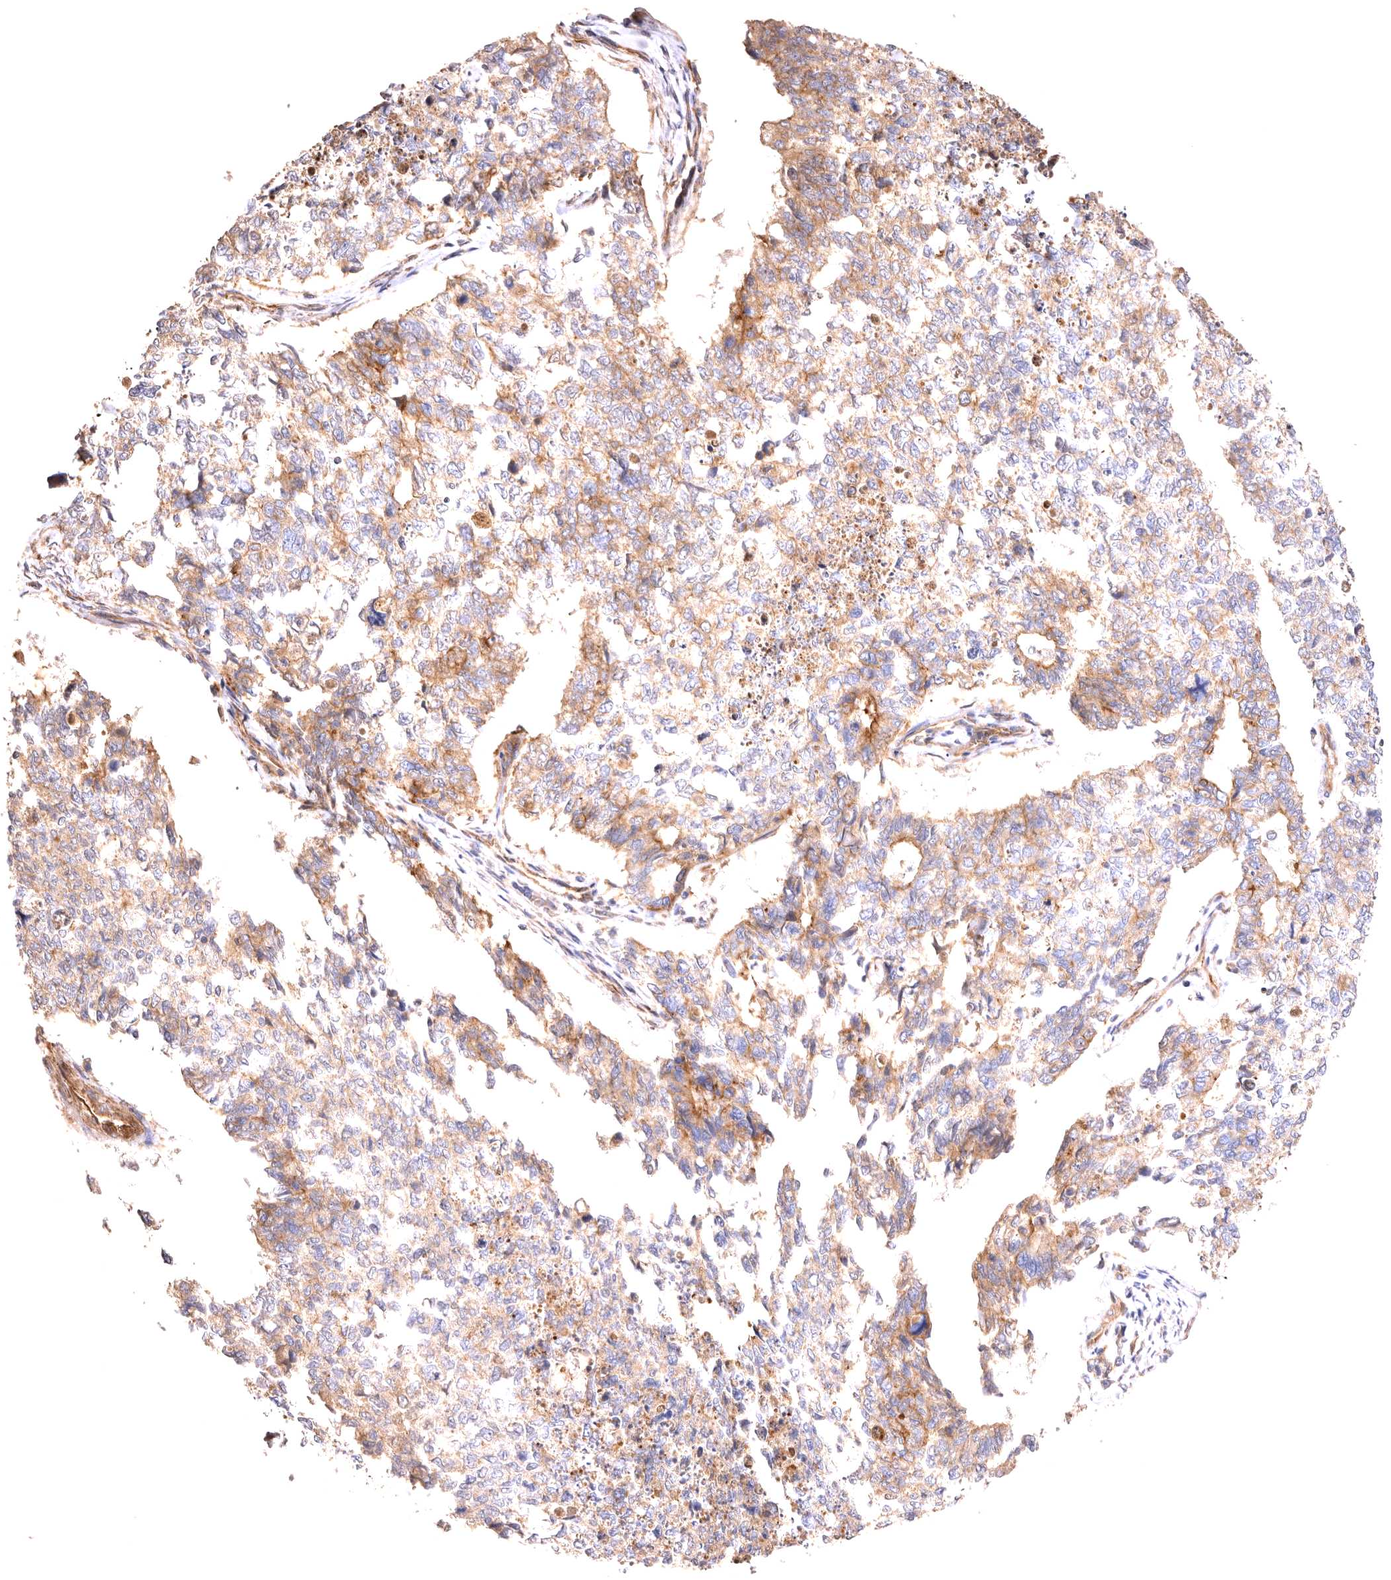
{"staining": {"intensity": "moderate", "quantity": "25%-75%", "location": "cytoplasmic/membranous"}, "tissue": "cervical cancer", "cell_type": "Tumor cells", "image_type": "cancer", "snomed": [{"axis": "morphology", "description": "Squamous cell carcinoma, NOS"}, {"axis": "topography", "description": "Cervix"}], "caption": "A brown stain labels moderate cytoplasmic/membranous expression of a protein in cervical cancer tumor cells.", "gene": "VPS45", "patient": {"sex": "female", "age": 63}}